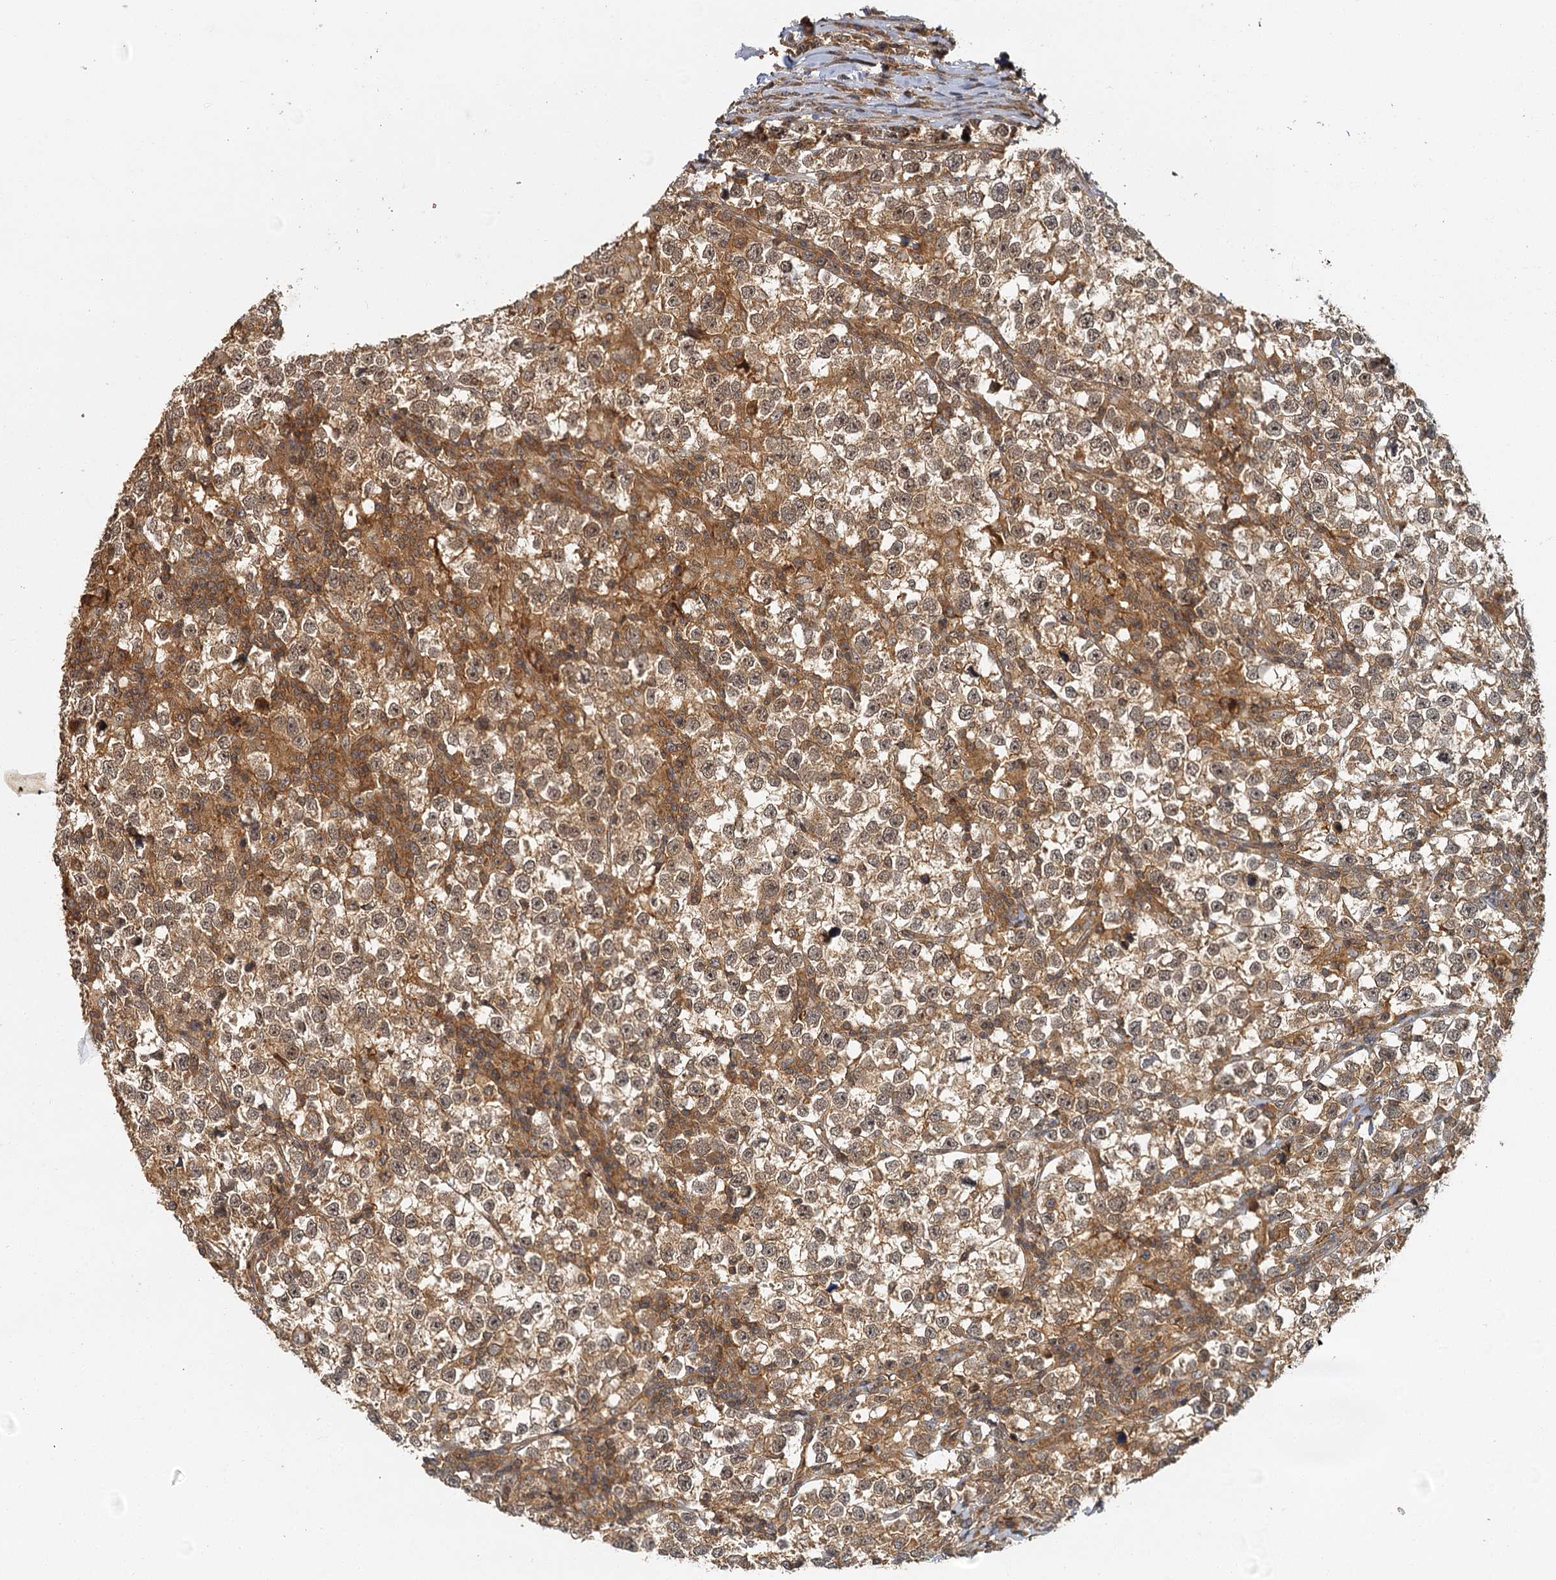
{"staining": {"intensity": "moderate", "quantity": ">75%", "location": "cytoplasmic/membranous,nuclear"}, "tissue": "testis cancer", "cell_type": "Tumor cells", "image_type": "cancer", "snomed": [{"axis": "morphology", "description": "Normal tissue, NOS"}, {"axis": "morphology", "description": "Seminoma, NOS"}, {"axis": "topography", "description": "Testis"}], "caption": "Immunohistochemistry (IHC) (DAB) staining of human testis cancer (seminoma) shows moderate cytoplasmic/membranous and nuclear protein expression in about >75% of tumor cells. The staining was performed using DAB to visualize the protein expression in brown, while the nuclei were stained in blue with hematoxylin (Magnification: 20x).", "gene": "ZNF549", "patient": {"sex": "male", "age": 43}}